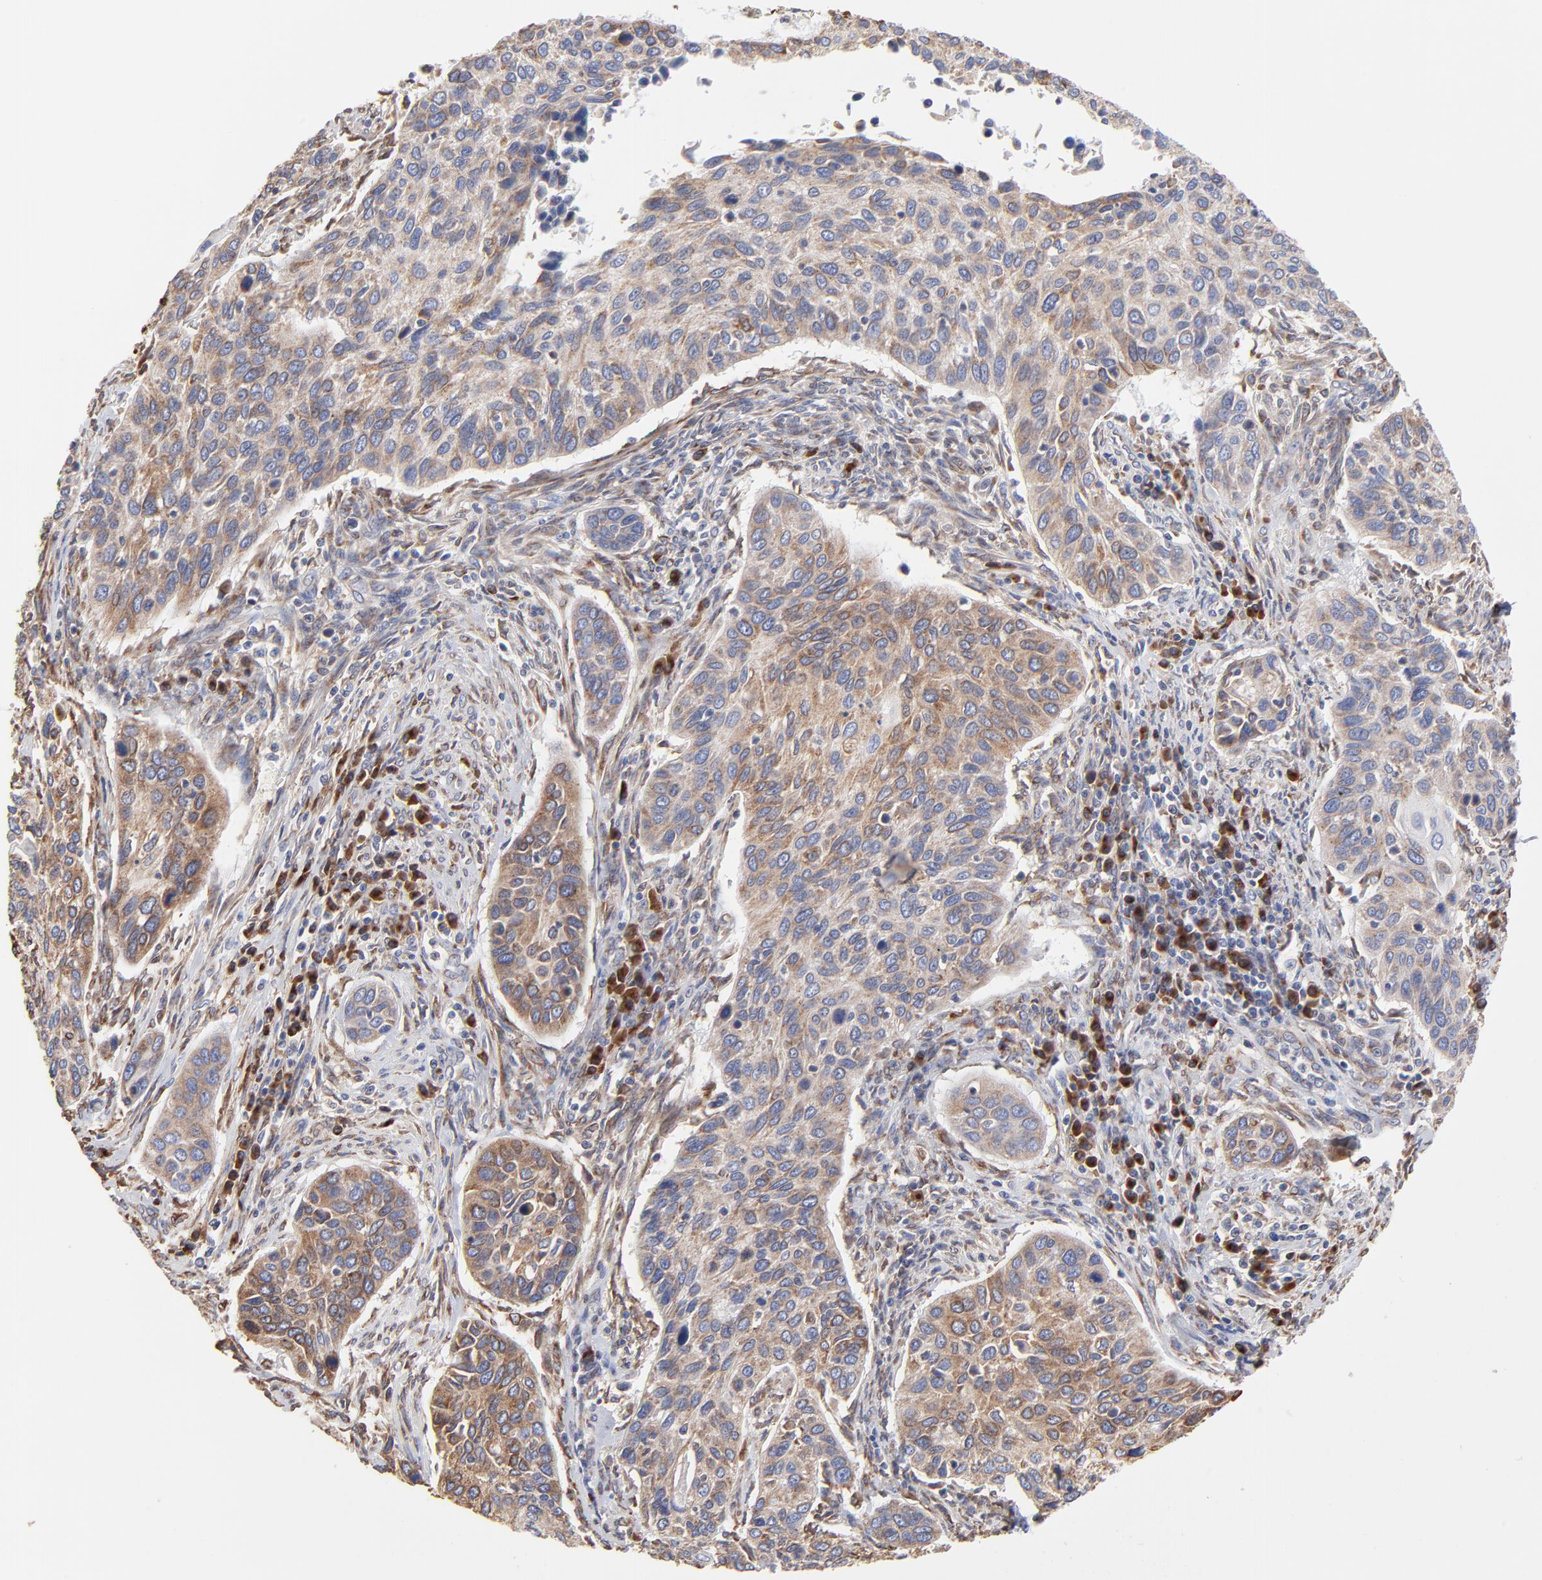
{"staining": {"intensity": "weak", "quantity": "25%-75%", "location": "cytoplasmic/membranous"}, "tissue": "cervical cancer", "cell_type": "Tumor cells", "image_type": "cancer", "snomed": [{"axis": "morphology", "description": "Squamous cell carcinoma, NOS"}, {"axis": "topography", "description": "Cervix"}], "caption": "Protein expression analysis of human cervical cancer reveals weak cytoplasmic/membranous expression in approximately 25%-75% of tumor cells. (DAB (3,3'-diaminobenzidine) IHC with brightfield microscopy, high magnification).", "gene": "LMAN1", "patient": {"sex": "female", "age": 57}}